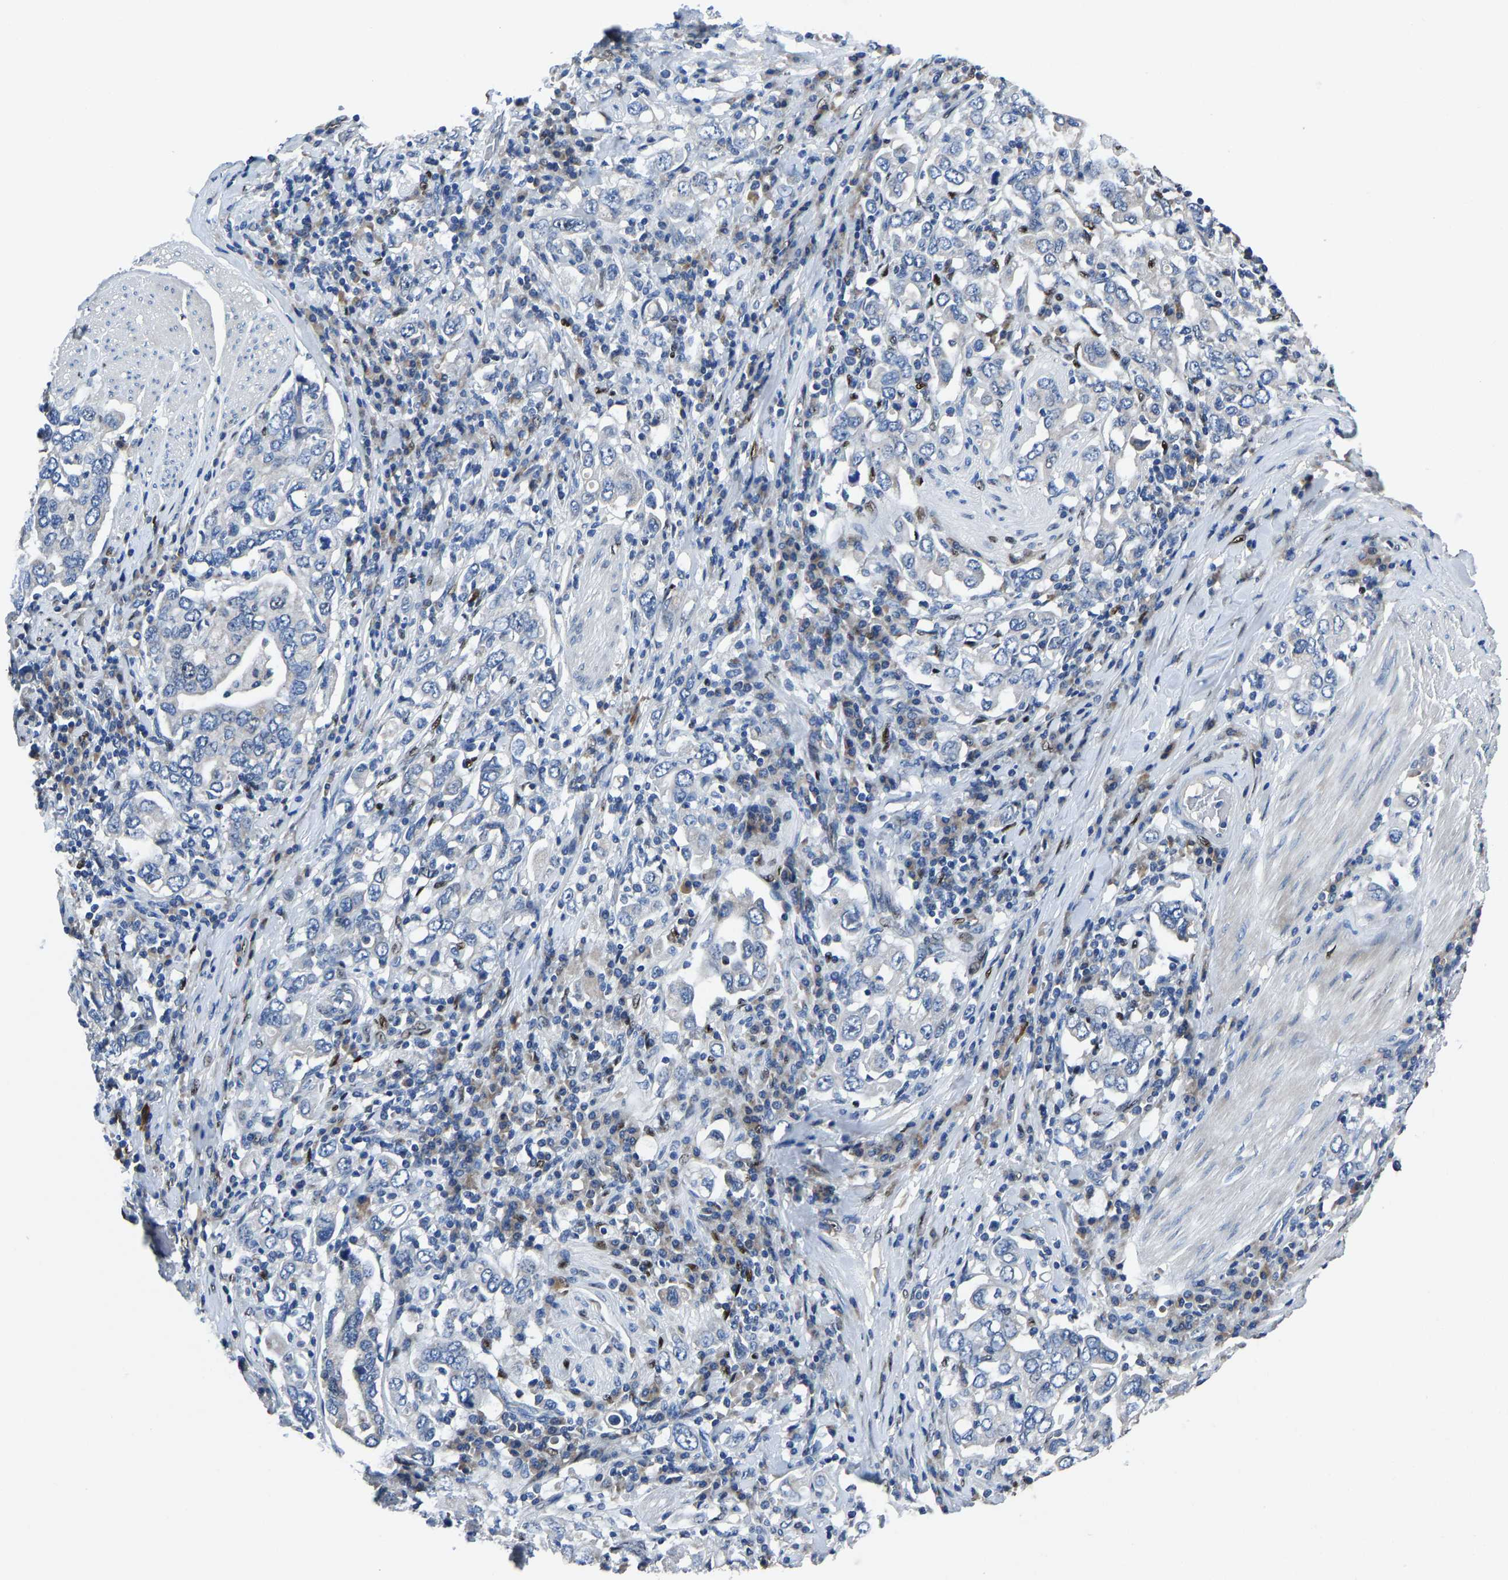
{"staining": {"intensity": "negative", "quantity": "none", "location": "none"}, "tissue": "stomach cancer", "cell_type": "Tumor cells", "image_type": "cancer", "snomed": [{"axis": "morphology", "description": "Adenocarcinoma, NOS"}, {"axis": "topography", "description": "Stomach, upper"}], "caption": "A histopathology image of human stomach cancer is negative for staining in tumor cells. Nuclei are stained in blue.", "gene": "EGR1", "patient": {"sex": "male", "age": 62}}